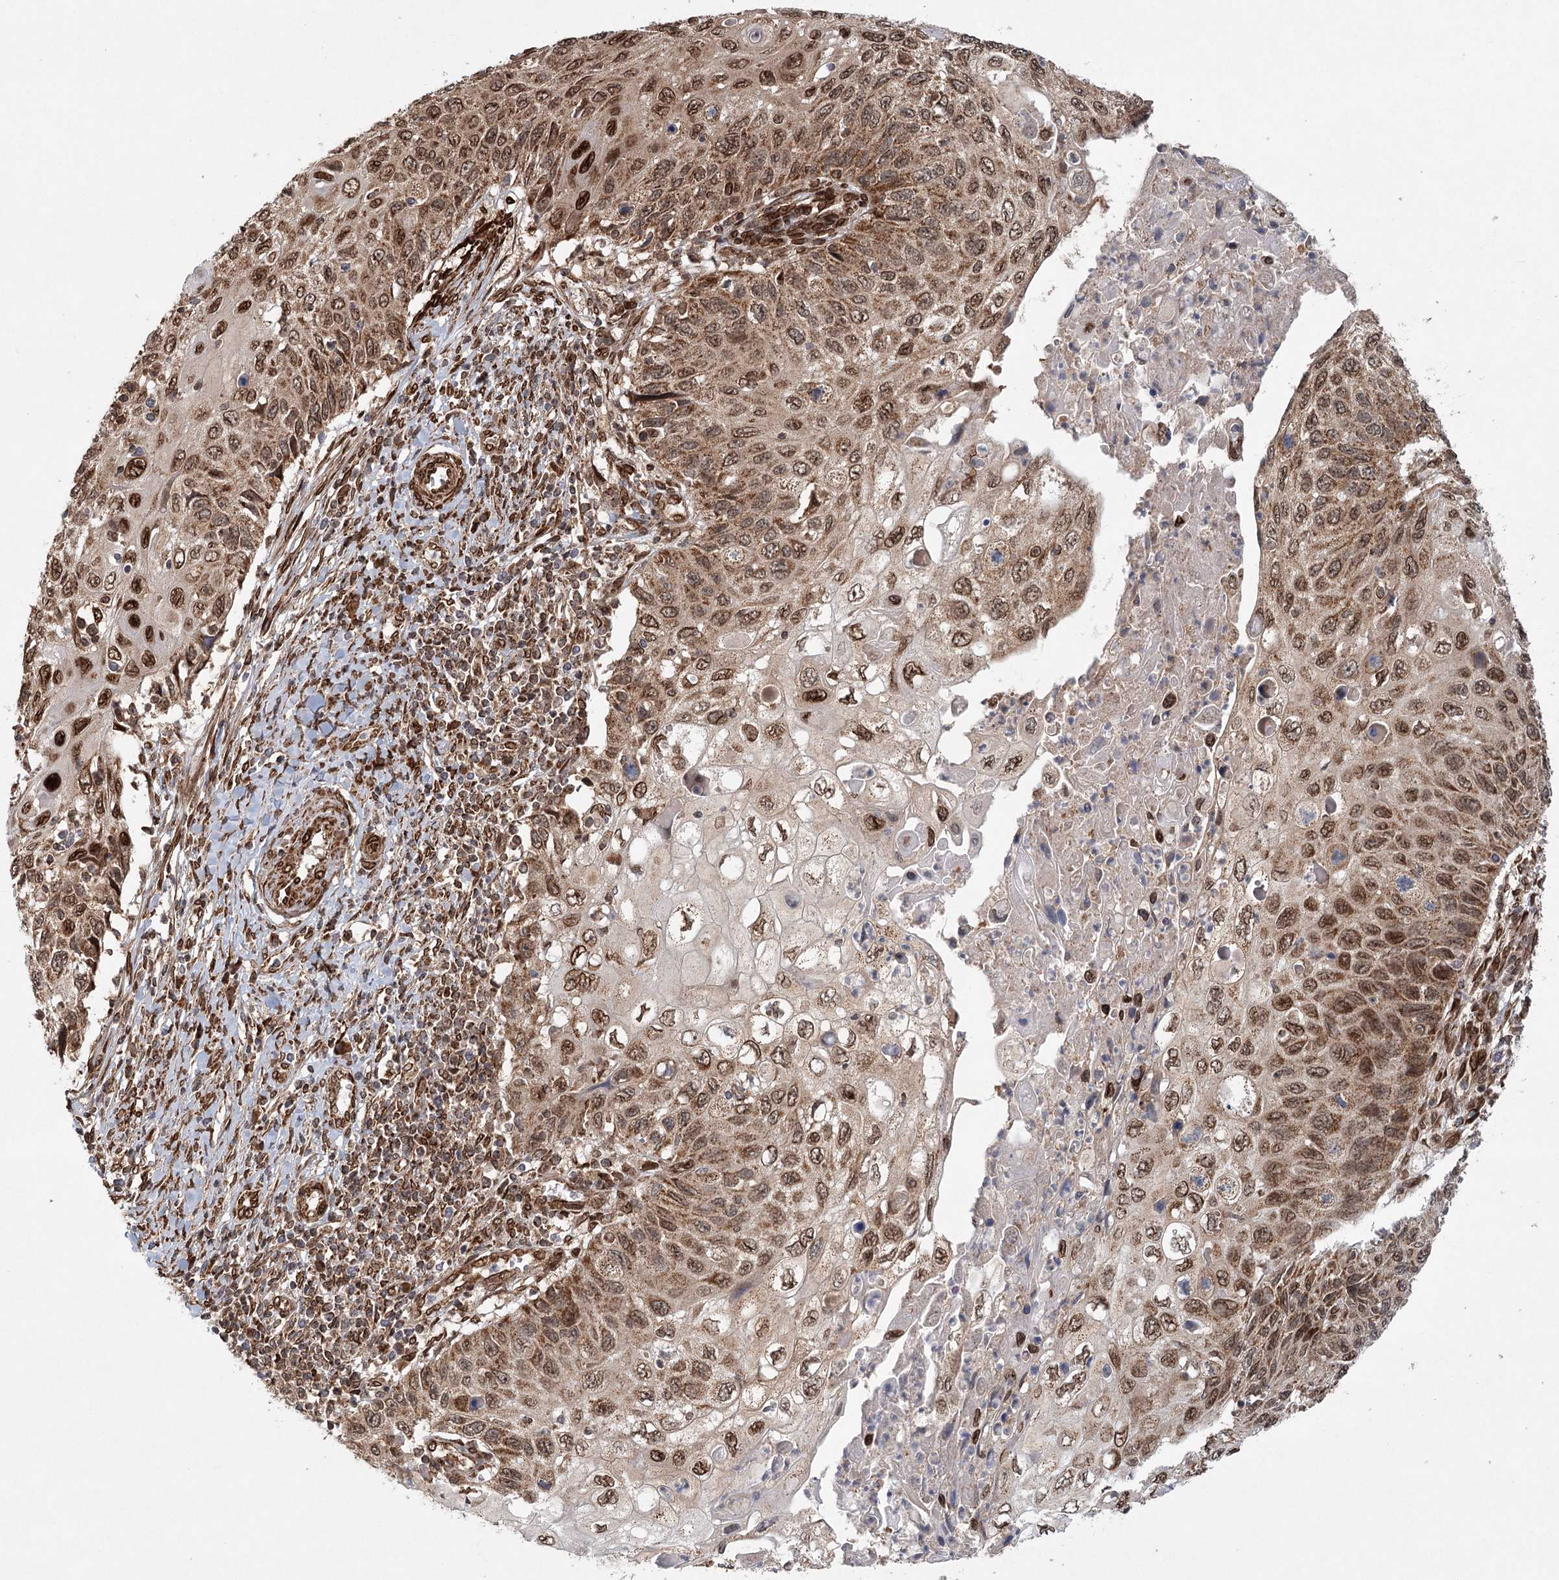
{"staining": {"intensity": "moderate", "quantity": ">75%", "location": "cytoplasmic/membranous,nuclear"}, "tissue": "cervical cancer", "cell_type": "Tumor cells", "image_type": "cancer", "snomed": [{"axis": "morphology", "description": "Squamous cell carcinoma, NOS"}, {"axis": "topography", "description": "Cervix"}], "caption": "A medium amount of moderate cytoplasmic/membranous and nuclear expression is seen in about >75% of tumor cells in cervical squamous cell carcinoma tissue. Using DAB (brown) and hematoxylin (blue) stains, captured at high magnification using brightfield microscopy.", "gene": "BCKDHA", "patient": {"sex": "female", "age": 70}}